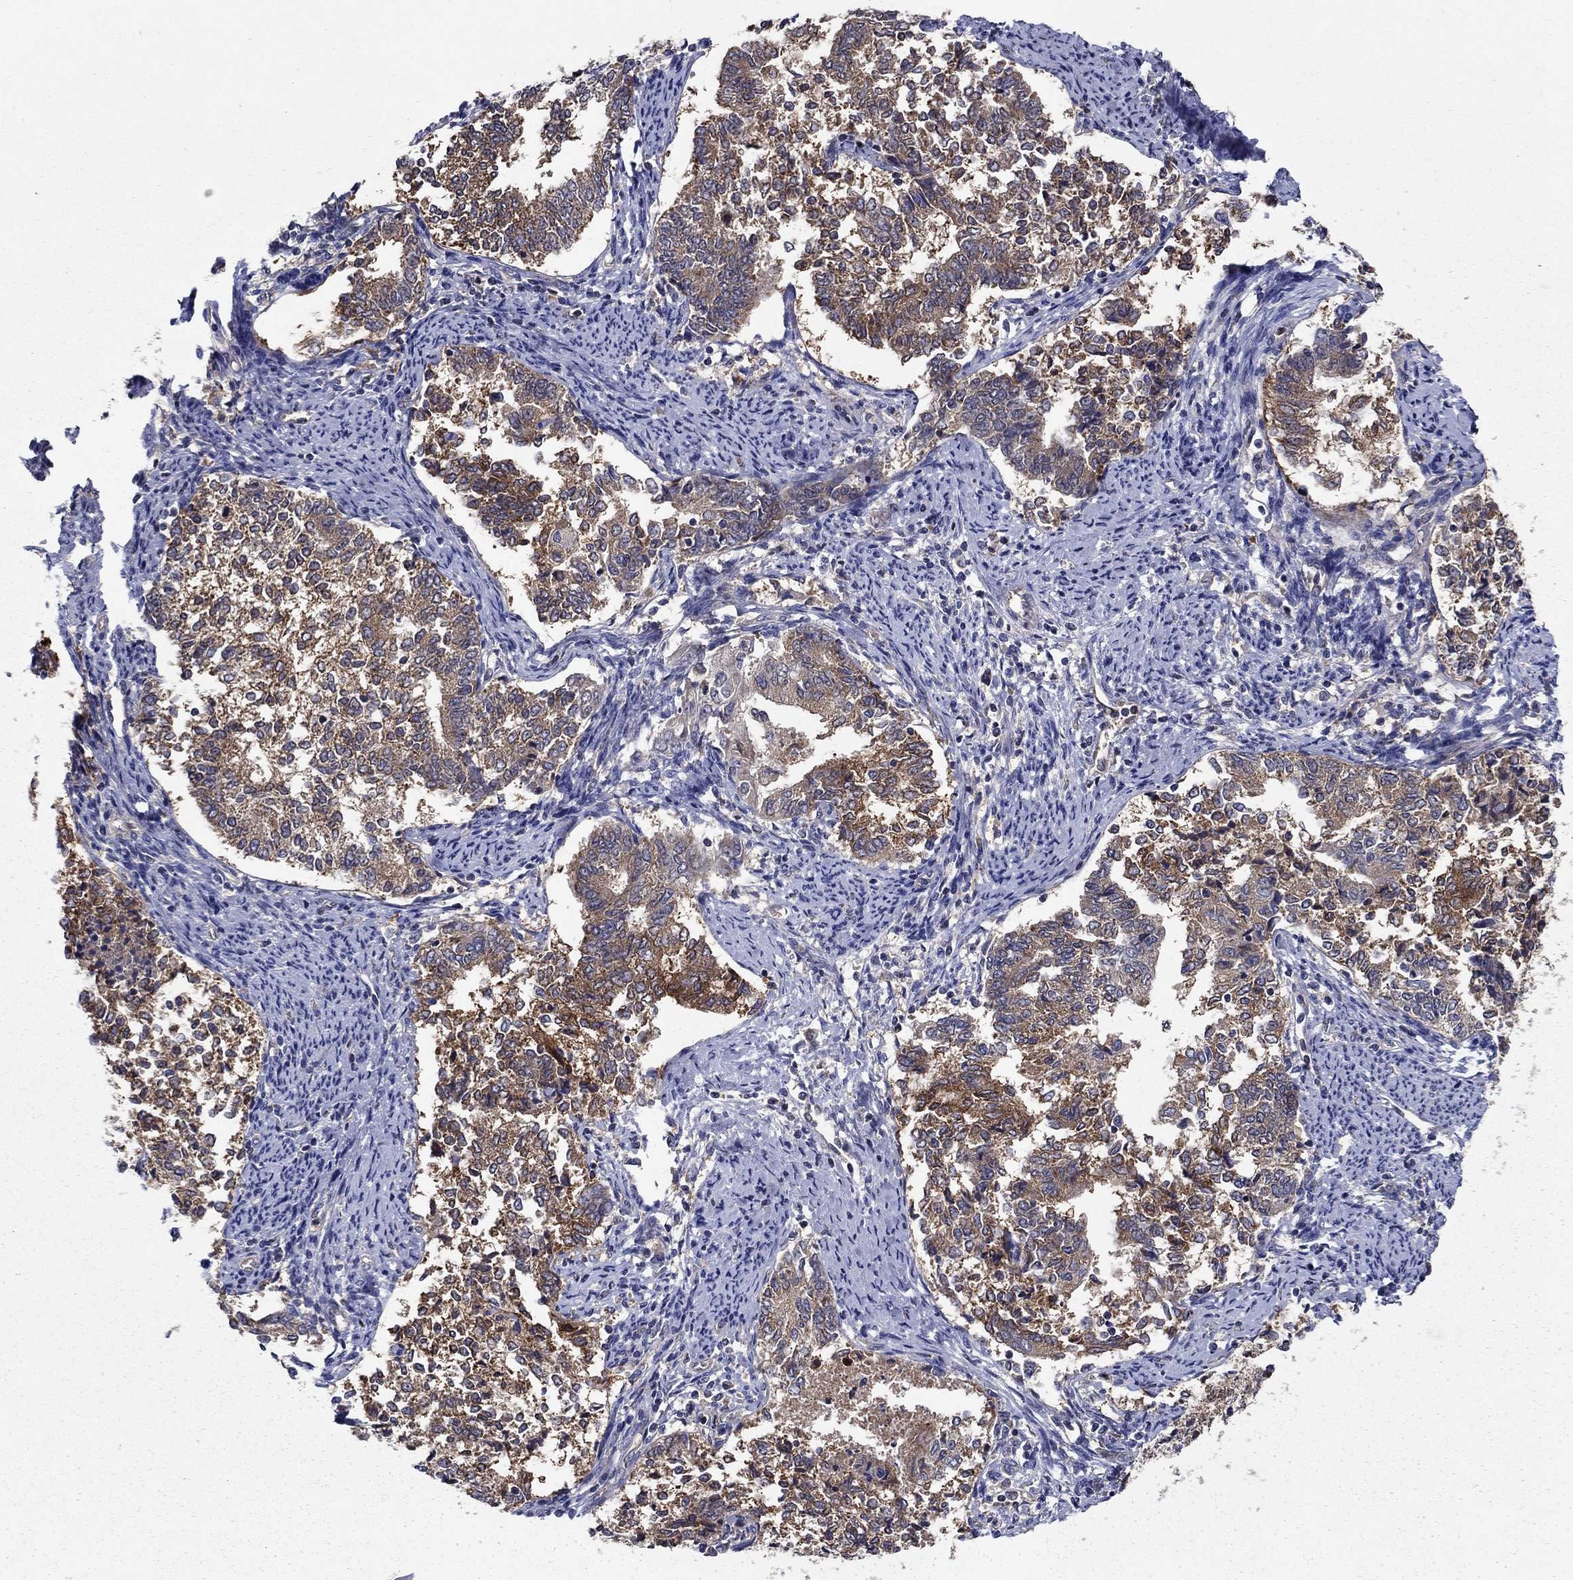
{"staining": {"intensity": "strong", "quantity": "25%-75%", "location": "cytoplasmic/membranous"}, "tissue": "endometrial cancer", "cell_type": "Tumor cells", "image_type": "cancer", "snomed": [{"axis": "morphology", "description": "Adenocarcinoma, NOS"}, {"axis": "topography", "description": "Endometrium"}], "caption": "Immunohistochemical staining of human endometrial cancer (adenocarcinoma) shows high levels of strong cytoplasmic/membranous positivity in about 25%-75% of tumor cells.", "gene": "GLTP", "patient": {"sex": "female", "age": 65}}